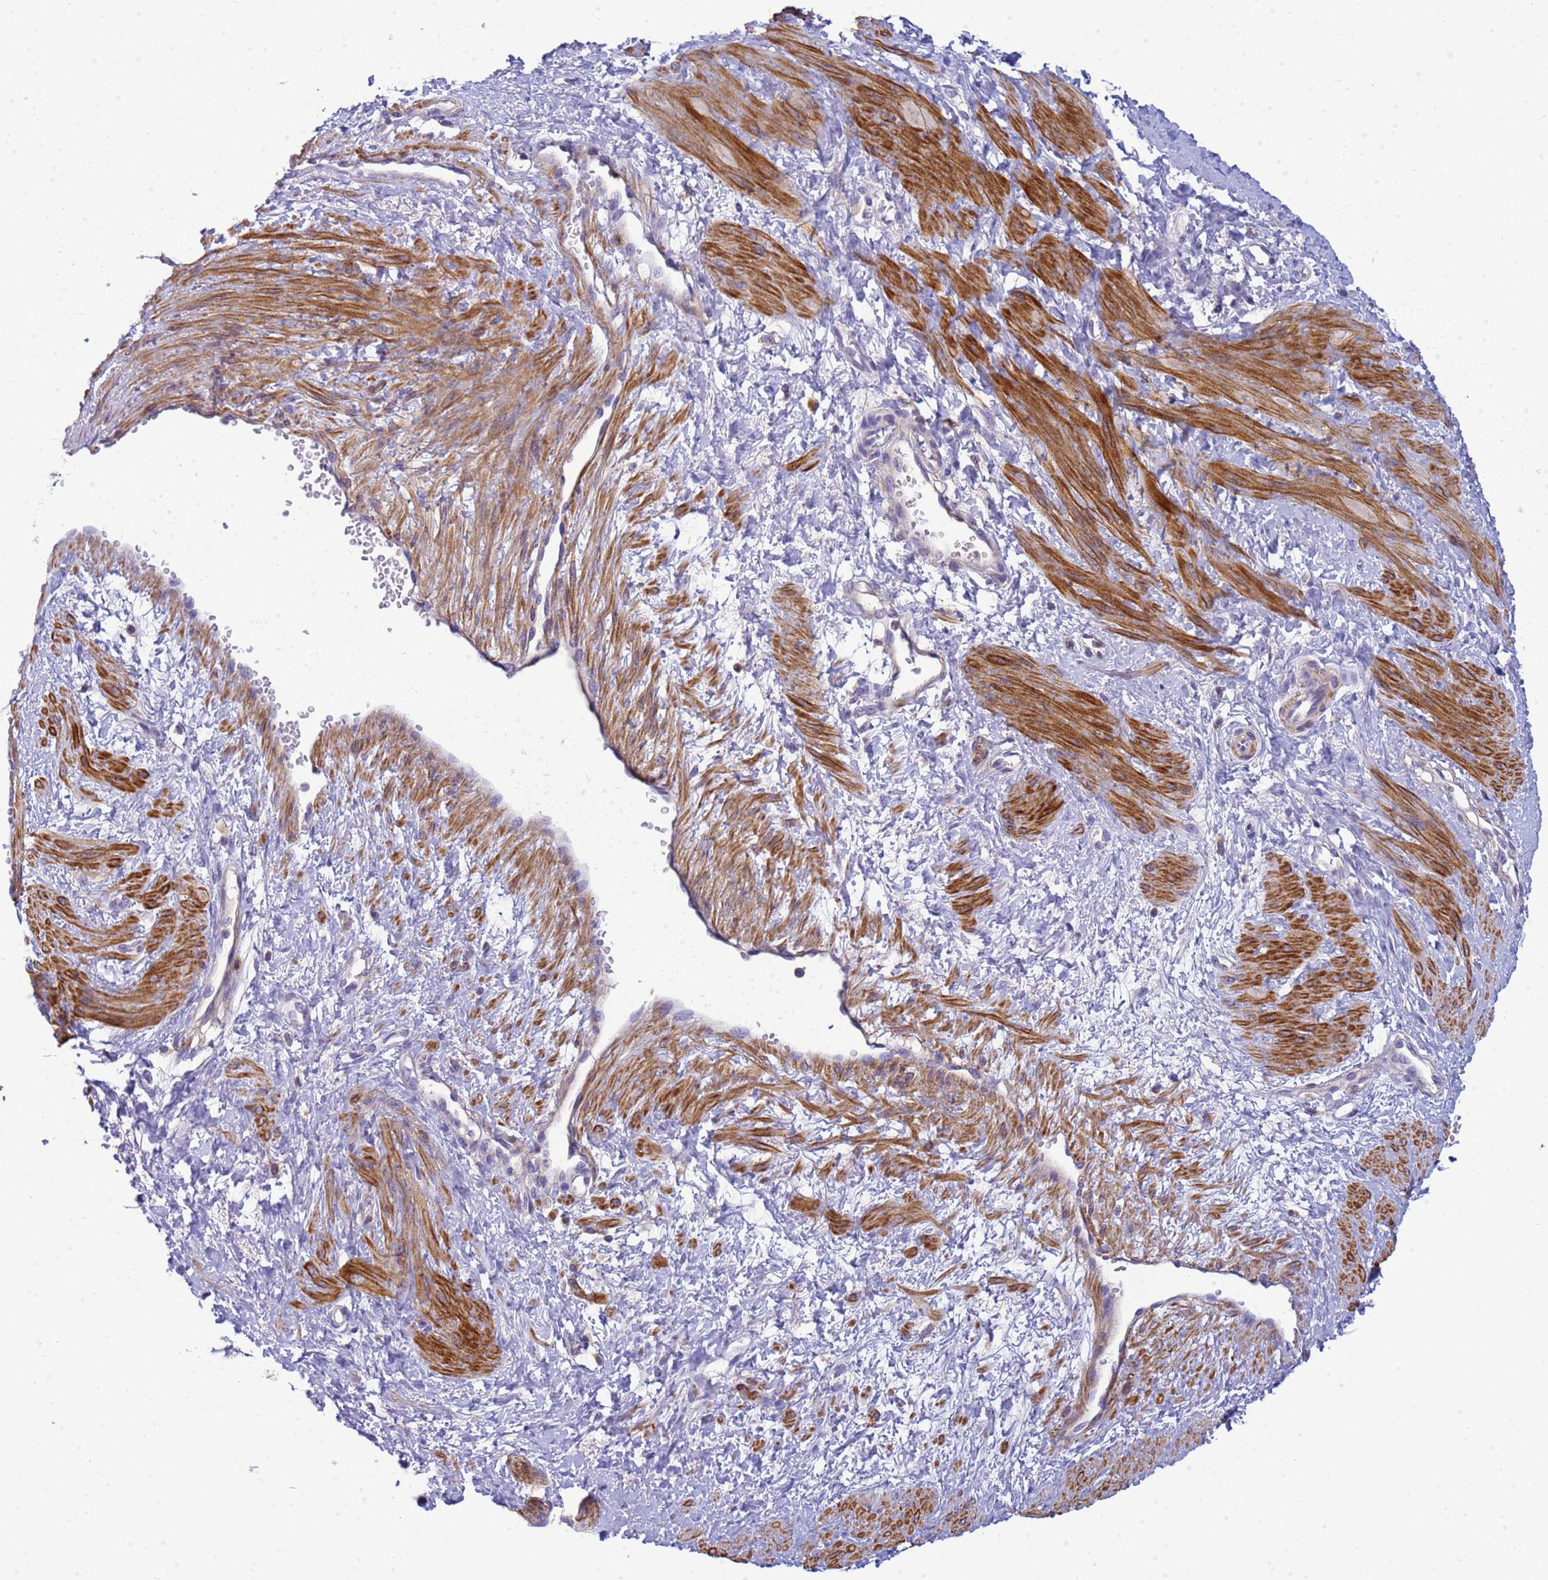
{"staining": {"intensity": "strong", "quantity": "25%-75%", "location": "cytoplasmic/membranous"}, "tissue": "smooth muscle", "cell_type": "Smooth muscle cells", "image_type": "normal", "snomed": [{"axis": "morphology", "description": "Normal tissue, NOS"}, {"axis": "topography", "description": "Smooth muscle"}, {"axis": "topography", "description": "Uterus"}], "caption": "A brown stain labels strong cytoplasmic/membranous expression of a protein in smooth muscle cells of normal smooth muscle.", "gene": "KLHL13", "patient": {"sex": "female", "age": 39}}